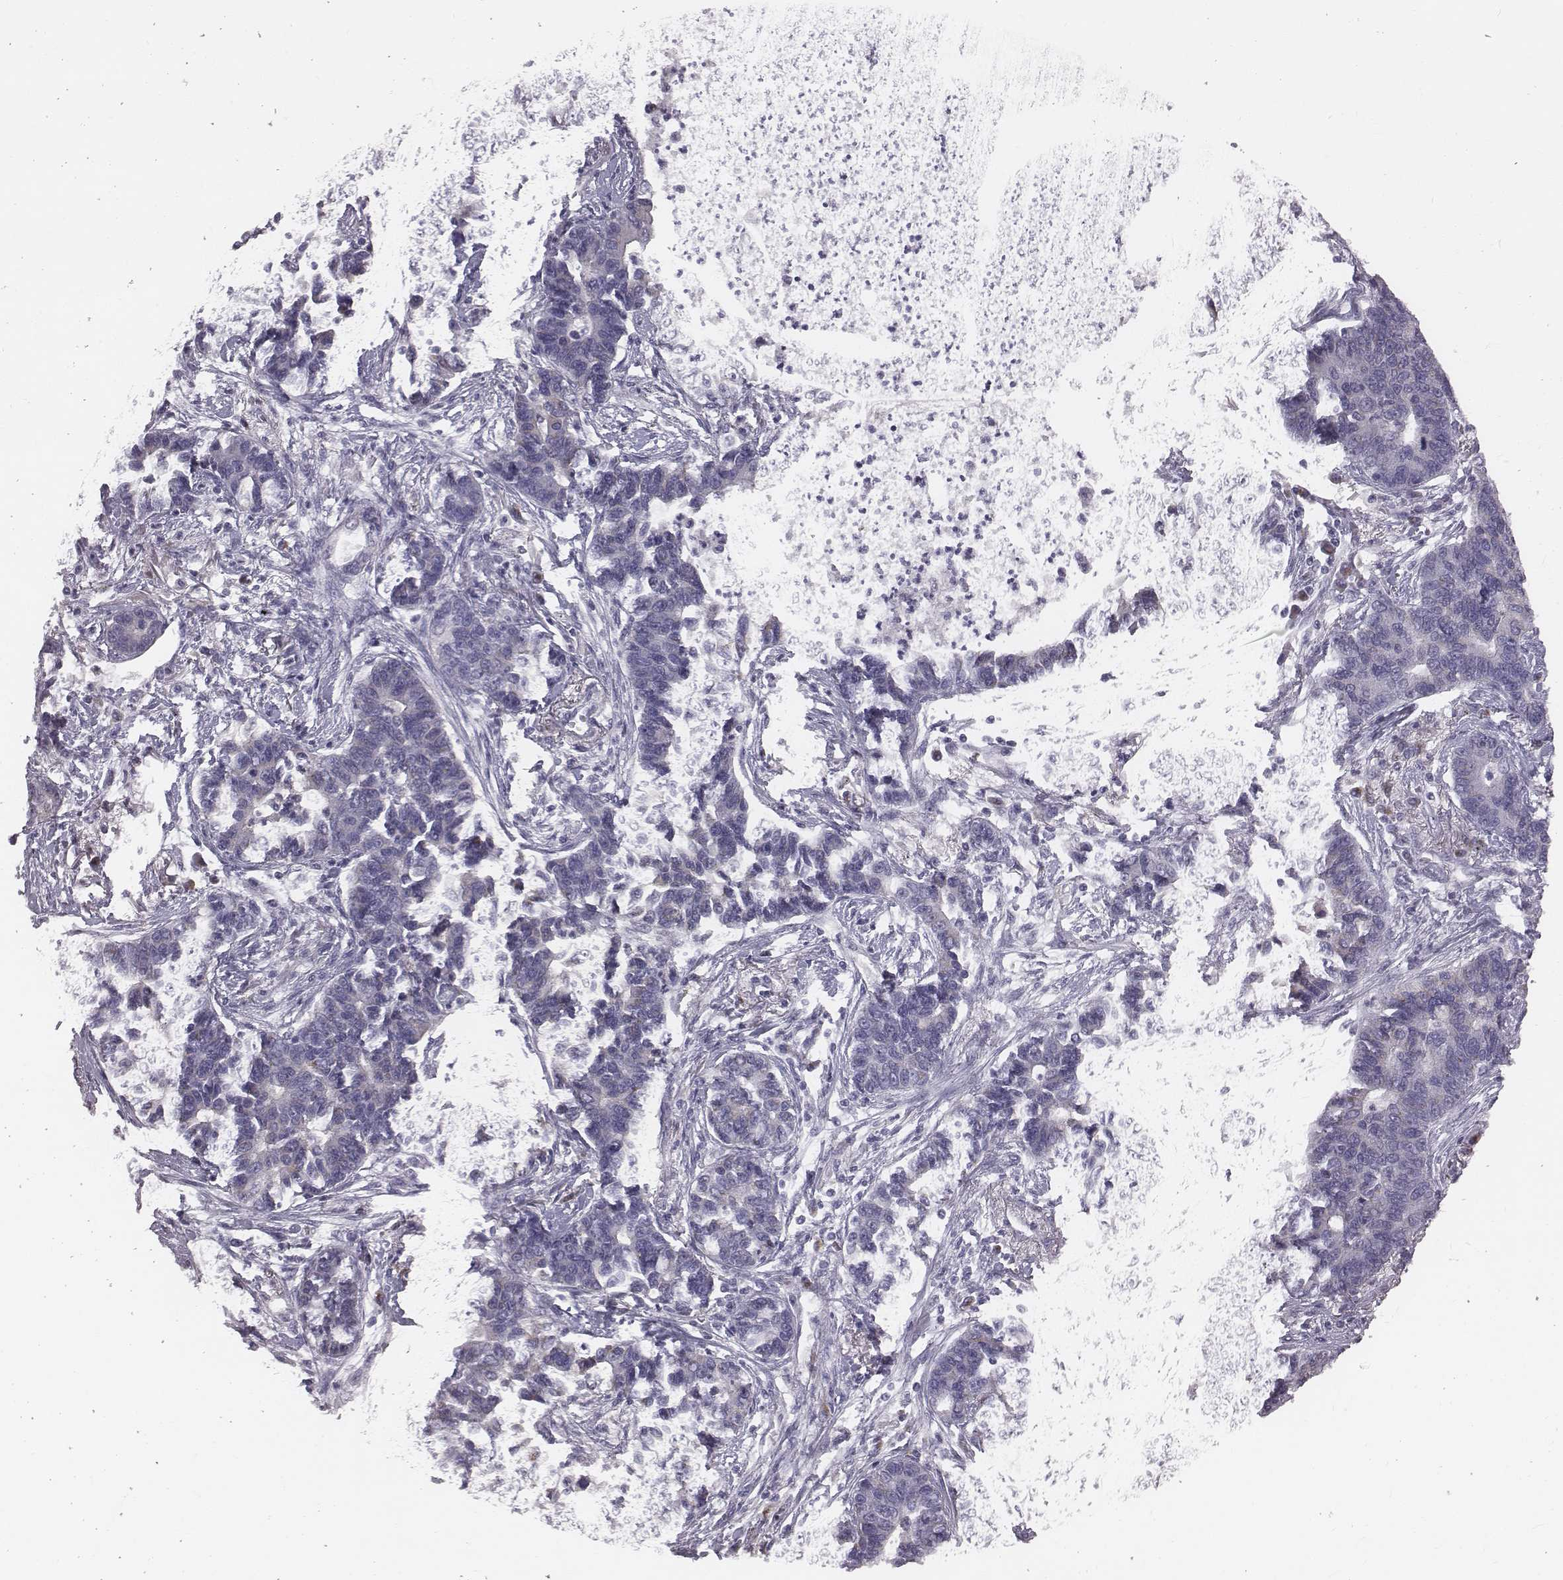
{"staining": {"intensity": "negative", "quantity": "none", "location": "none"}, "tissue": "lung cancer", "cell_type": "Tumor cells", "image_type": "cancer", "snomed": [{"axis": "morphology", "description": "Adenocarcinoma, NOS"}, {"axis": "topography", "description": "Lung"}], "caption": "This histopathology image is of lung adenocarcinoma stained with immunohistochemistry (IHC) to label a protein in brown with the nuclei are counter-stained blue. There is no expression in tumor cells. The staining is performed using DAB (3,3'-diaminobenzidine) brown chromogen with nuclei counter-stained in using hematoxylin.", "gene": "C6orf58", "patient": {"sex": "female", "age": 57}}